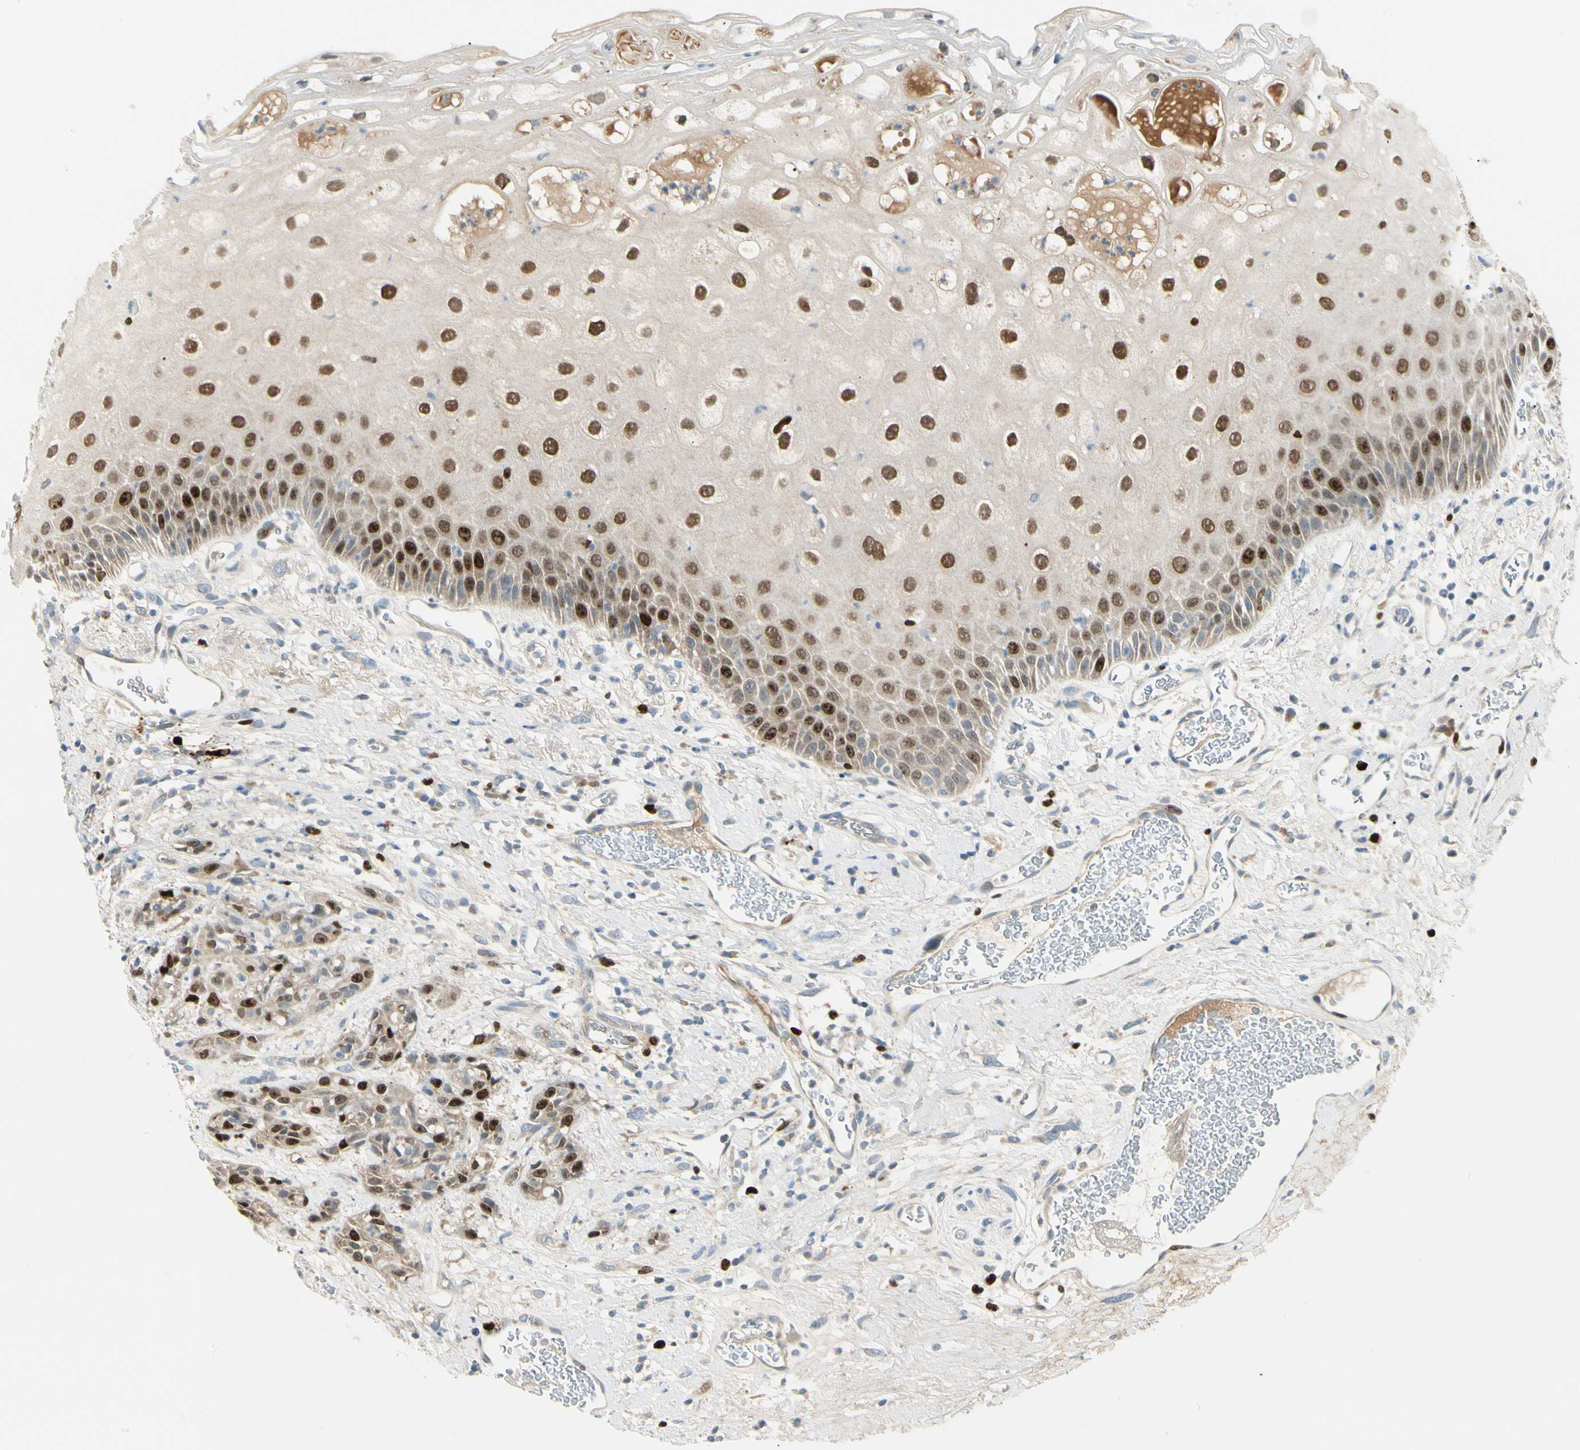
{"staining": {"intensity": "strong", "quantity": "25%-75%", "location": "nuclear"}, "tissue": "head and neck cancer", "cell_type": "Tumor cells", "image_type": "cancer", "snomed": [{"axis": "morphology", "description": "Normal tissue, NOS"}, {"axis": "morphology", "description": "Squamous cell carcinoma, NOS"}, {"axis": "topography", "description": "Cartilage tissue"}, {"axis": "topography", "description": "Head-Neck"}], "caption": "IHC image of human head and neck squamous cell carcinoma stained for a protein (brown), which demonstrates high levels of strong nuclear positivity in about 25%-75% of tumor cells.", "gene": "PITX1", "patient": {"sex": "male", "age": 62}}